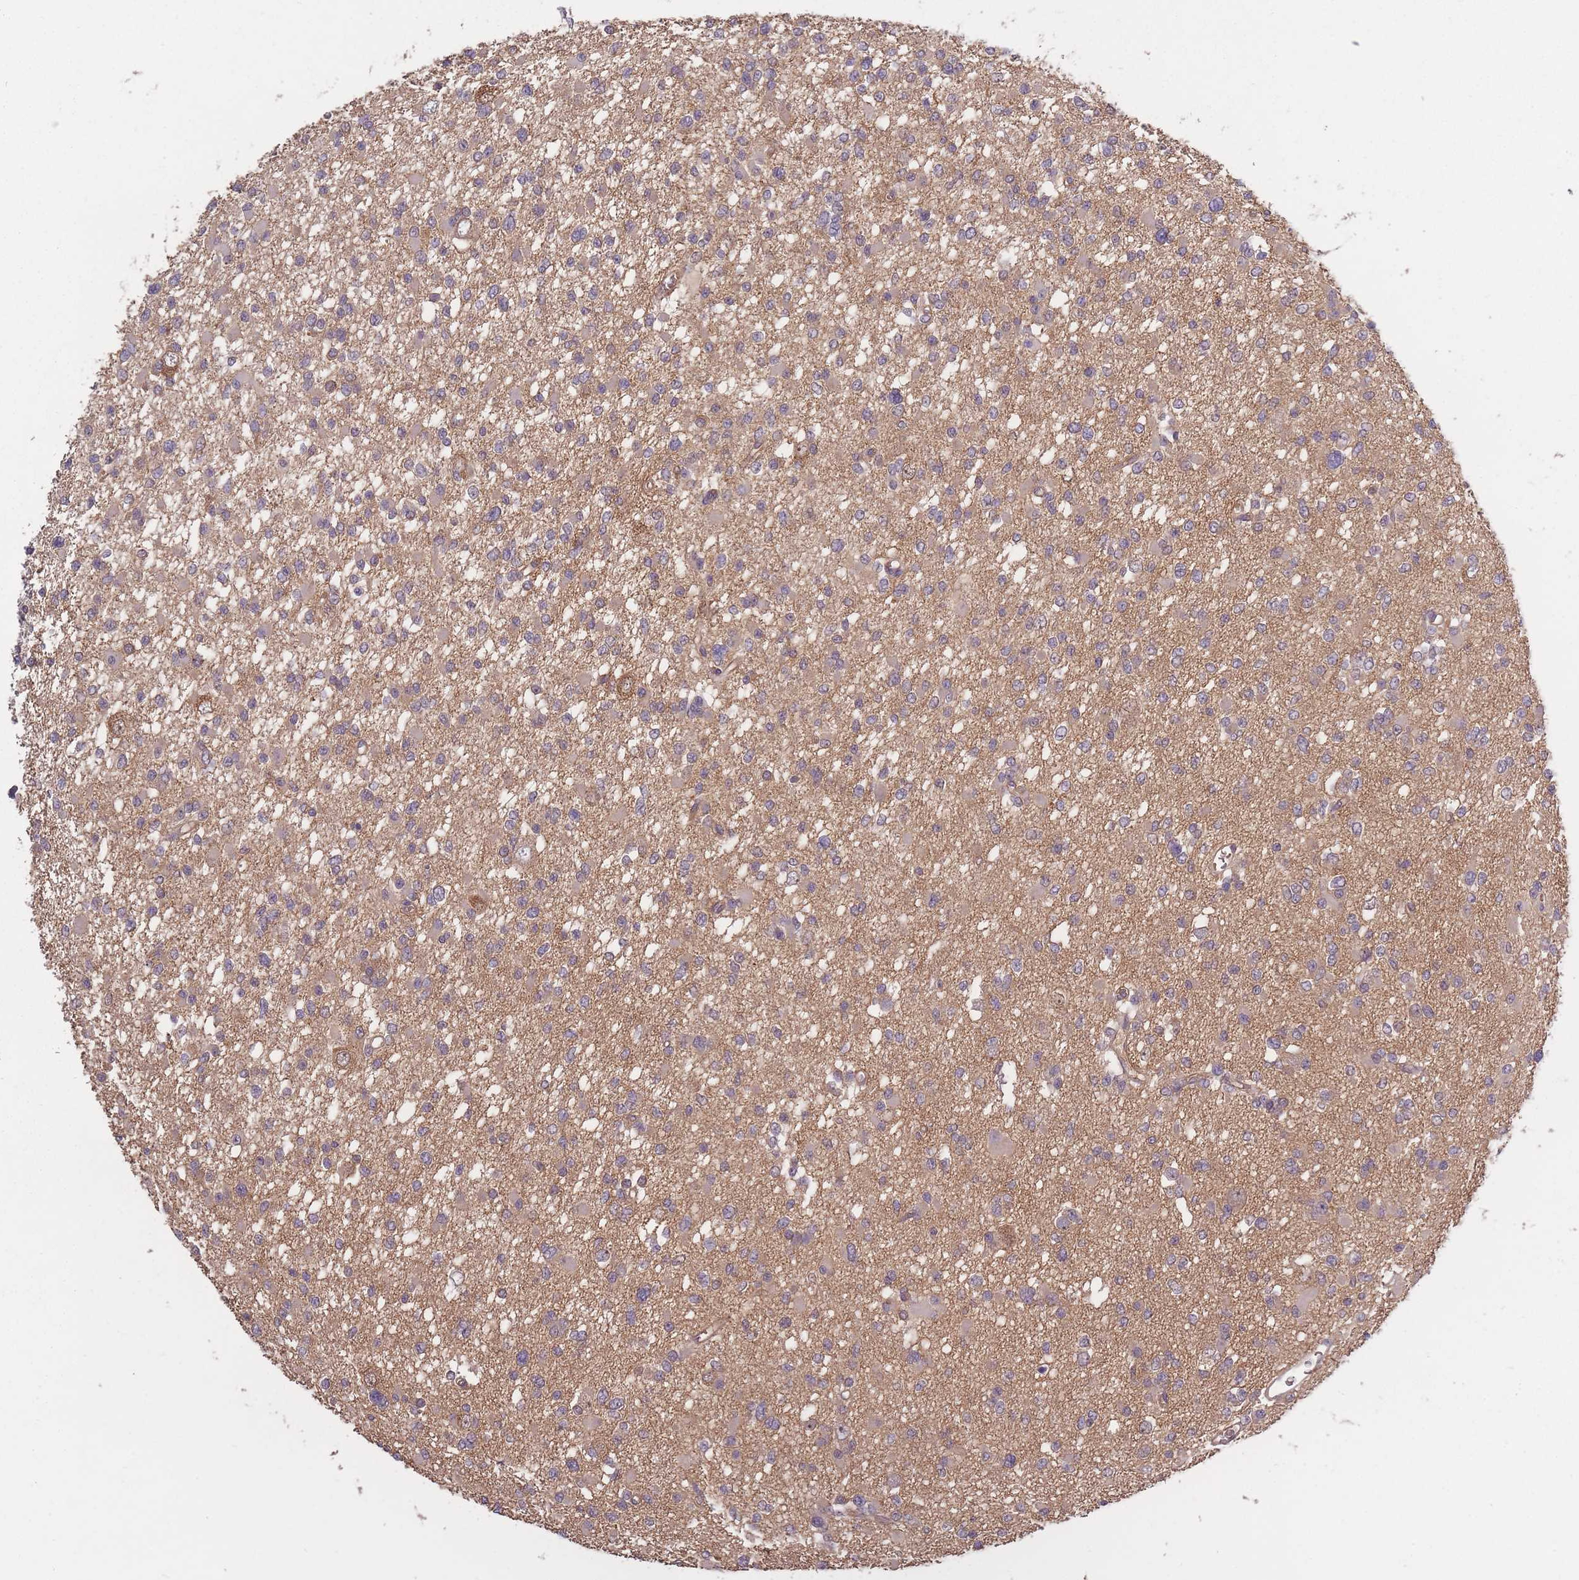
{"staining": {"intensity": "negative", "quantity": "none", "location": "none"}, "tissue": "glioma", "cell_type": "Tumor cells", "image_type": "cancer", "snomed": [{"axis": "morphology", "description": "Glioma, malignant, Low grade"}, {"axis": "topography", "description": "Brain"}], "caption": "This histopathology image is of malignant glioma (low-grade) stained with immunohistochemistry (IHC) to label a protein in brown with the nuclei are counter-stained blue. There is no staining in tumor cells.", "gene": "KIAA1755", "patient": {"sex": "female", "age": 22}}